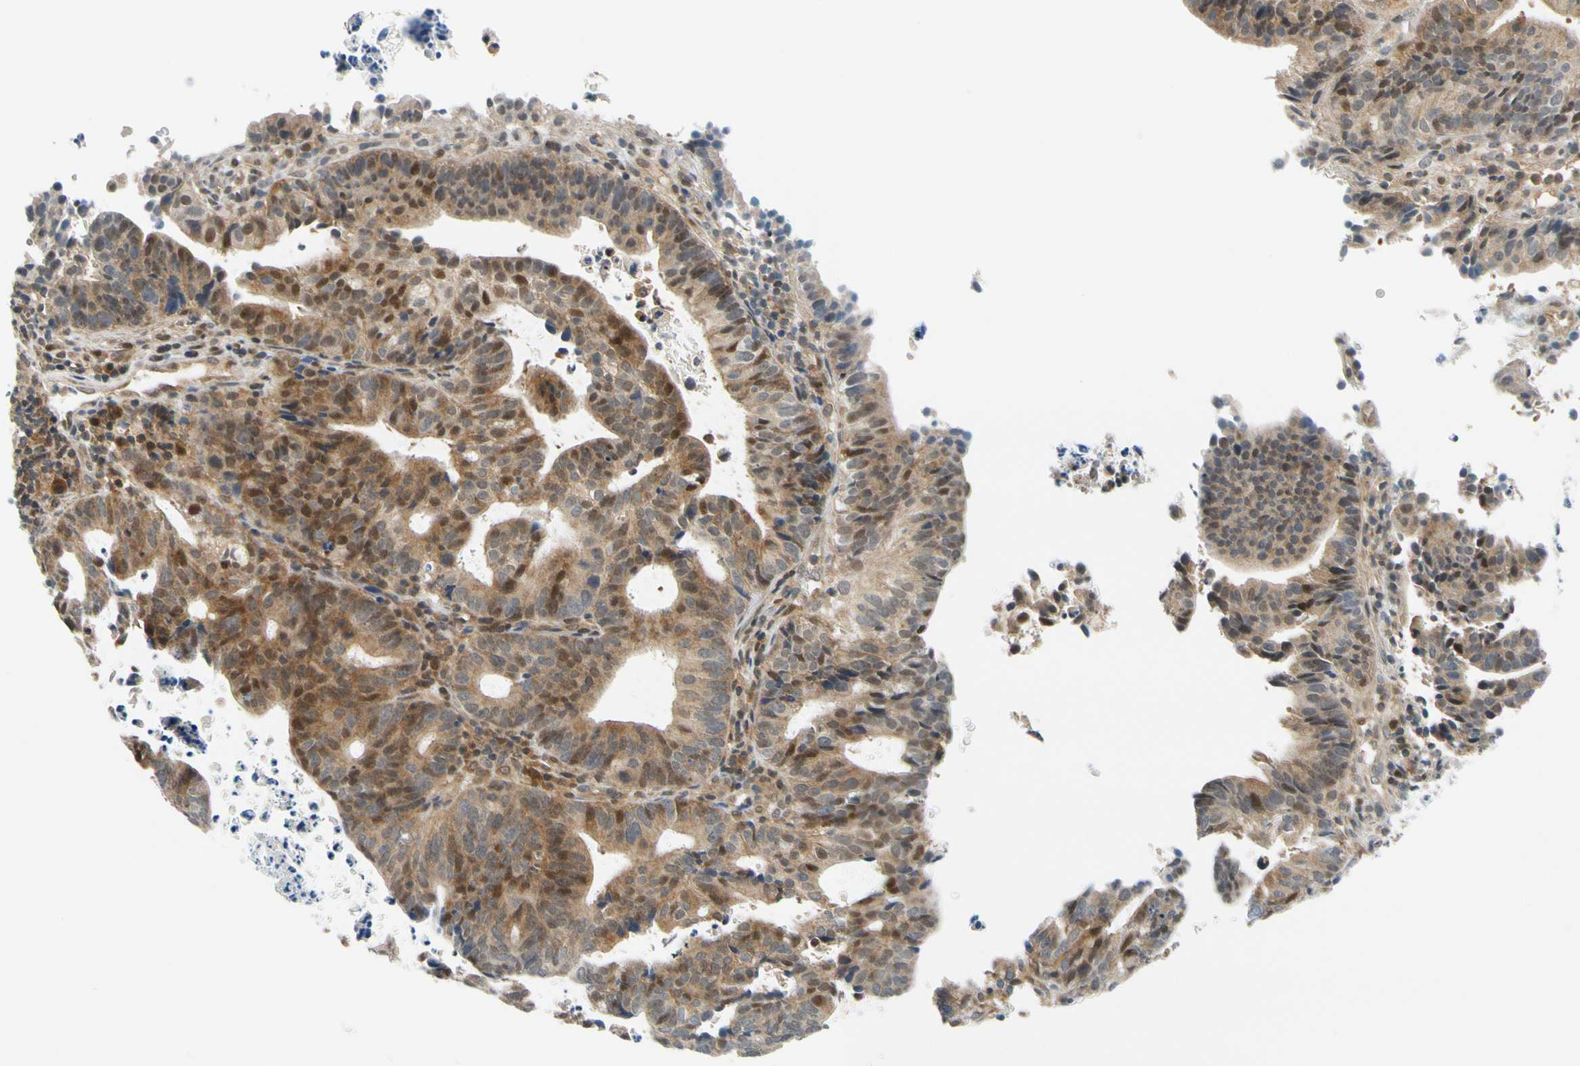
{"staining": {"intensity": "moderate", "quantity": ">75%", "location": "cytoplasmic/membranous"}, "tissue": "endometrial cancer", "cell_type": "Tumor cells", "image_type": "cancer", "snomed": [{"axis": "morphology", "description": "Adenocarcinoma, NOS"}, {"axis": "topography", "description": "Uterus"}], "caption": "This histopathology image demonstrates adenocarcinoma (endometrial) stained with immunohistochemistry to label a protein in brown. The cytoplasmic/membranous of tumor cells show moderate positivity for the protein. Nuclei are counter-stained blue.", "gene": "MAPK9", "patient": {"sex": "female", "age": 83}}